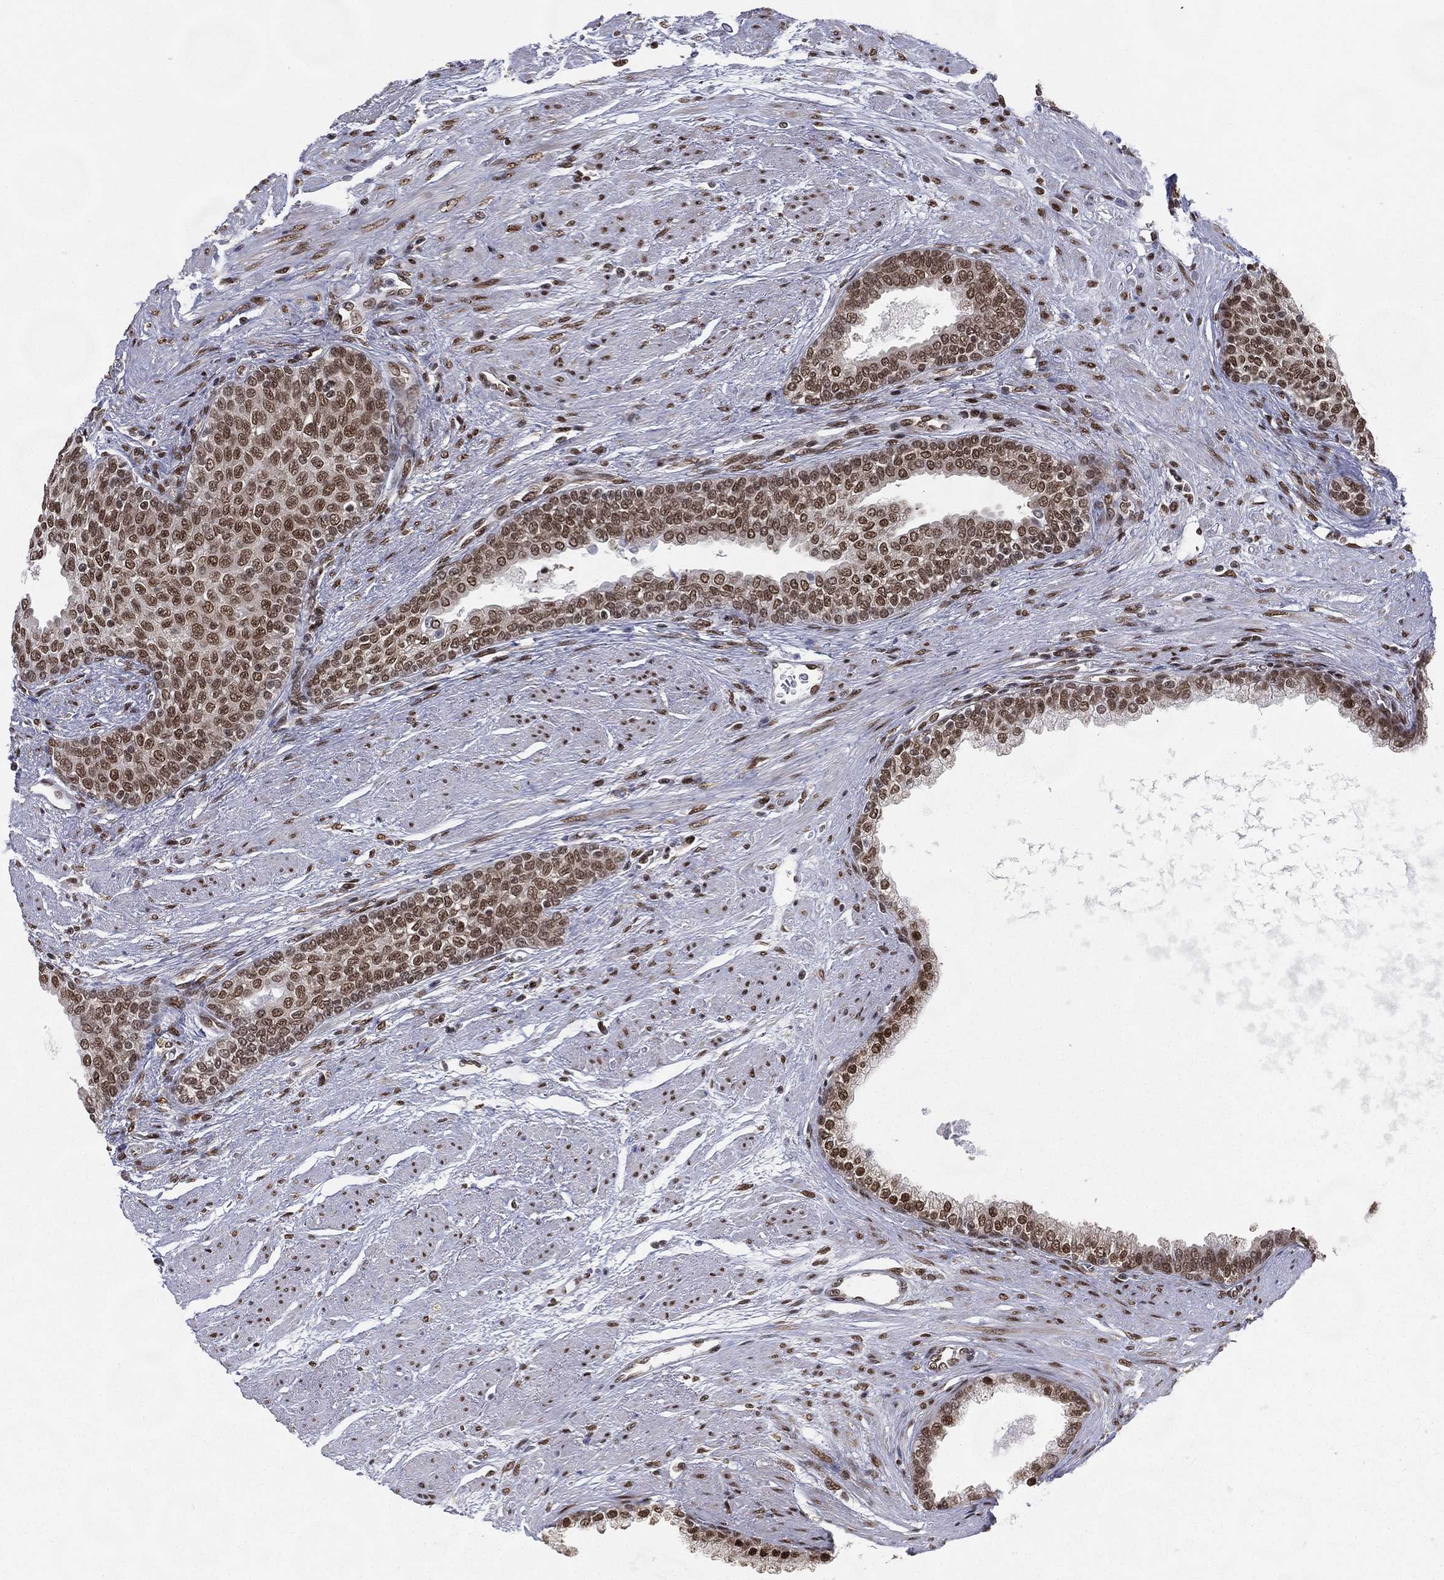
{"staining": {"intensity": "moderate", "quantity": ">75%", "location": "nuclear"}, "tissue": "prostate cancer", "cell_type": "Tumor cells", "image_type": "cancer", "snomed": [{"axis": "morphology", "description": "Adenocarcinoma, NOS"}, {"axis": "topography", "description": "Prostate and seminal vesicle, NOS"}, {"axis": "topography", "description": "Prostate"}], "caption": "Brown immunohistochemical staining in human prostate cancer demonstrates moderate nuclear expression in approximately >75% of tumor cells.", "gene": "FUBP3", "patient": {"sex": "male", "age": 62}}